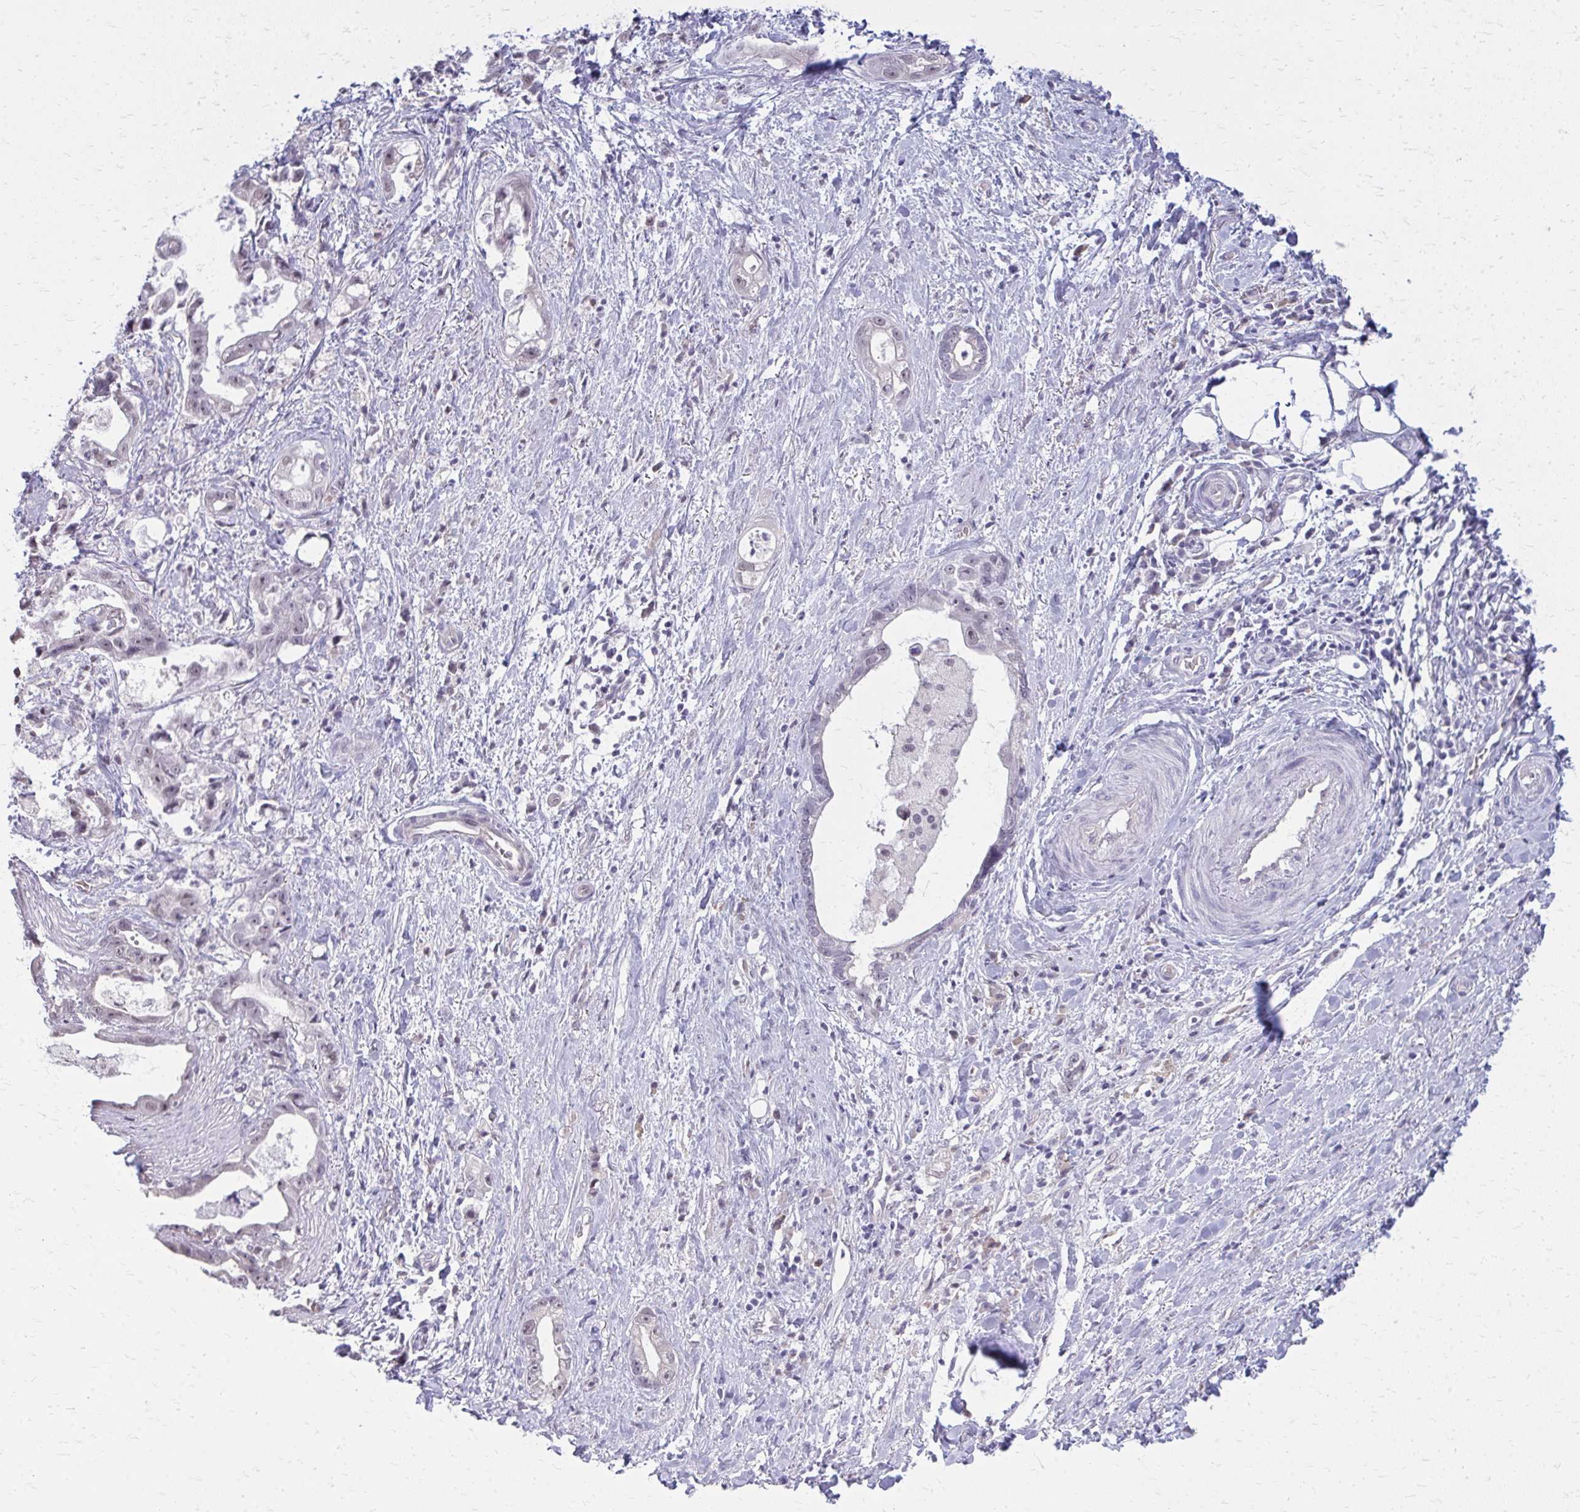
{"staining": {"intensity": "negative", "quantity": "none", "location": "none"}, "tissue": "stomach cancer", "cell_type": "Tumor cells", "image_type": "cancer", "snomed": [{"axis": "morphology", "description": "Adenocarcinoma, NOS"}, {"axis": "topography", "description": "Stomach"}], "caption": "Photomicrograph shows no significant protein staining in tumor cells of adenocarcinoma (stomach).", "gene": "PLCB1", "patient": {"sex": "male", "age": 55}}